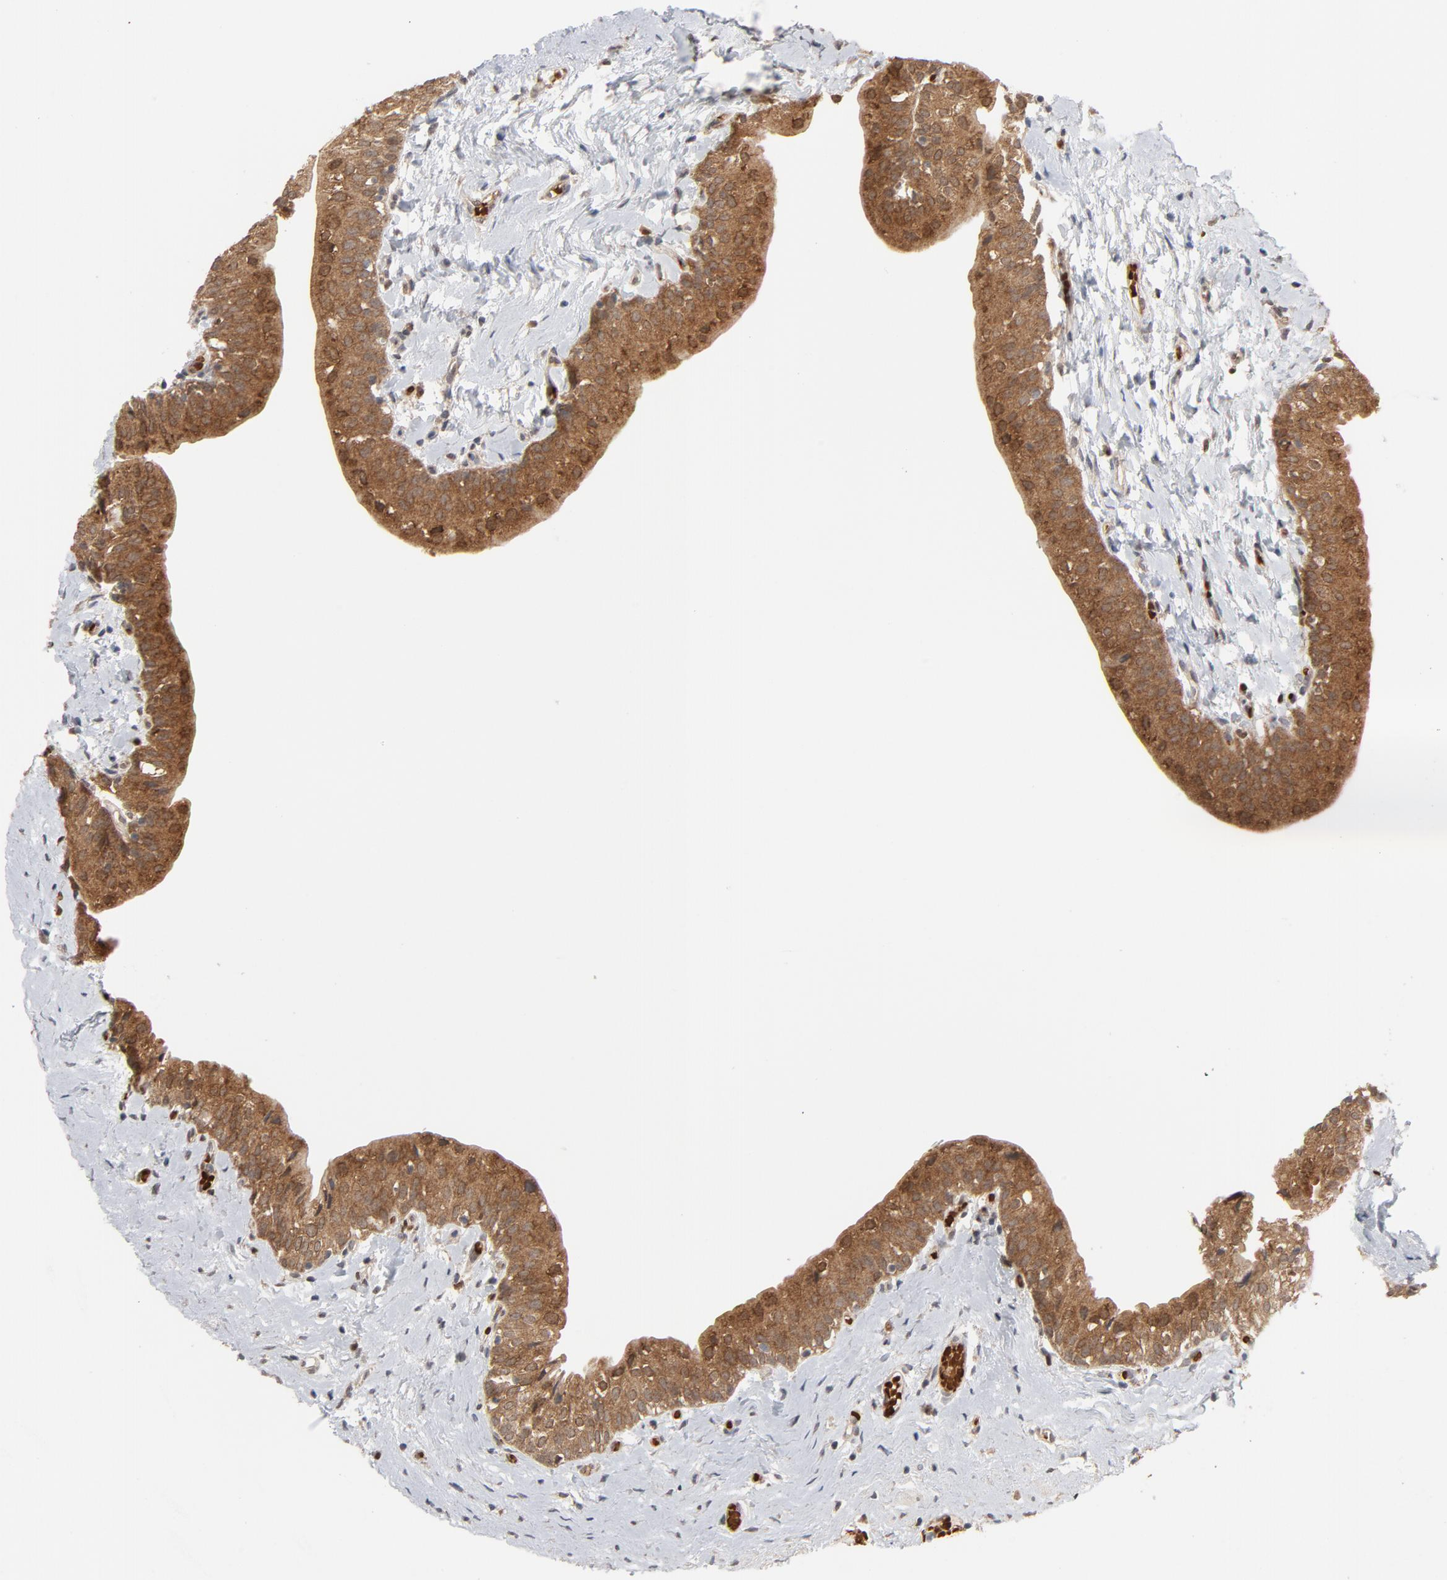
{"staining": {"intensity": "moderate", "quantity": ">75%", "location": "cytoplasmic/membranous"}, "tissue": "urinary bladder", "cell_type": "Urothelial cells", "image_type": "normal", "snomed": [{"axis": "morphology", "description": "Normal tissue, NOS"}, {"axis": "topography", "description": "Urinary bladder"}], "caption": "Human urinary bladder stained with a protein marker exhibits moderate staining in urothelial cells.", "gene": "PRDX1", "patient": {"sex": "male", "age": 59}}